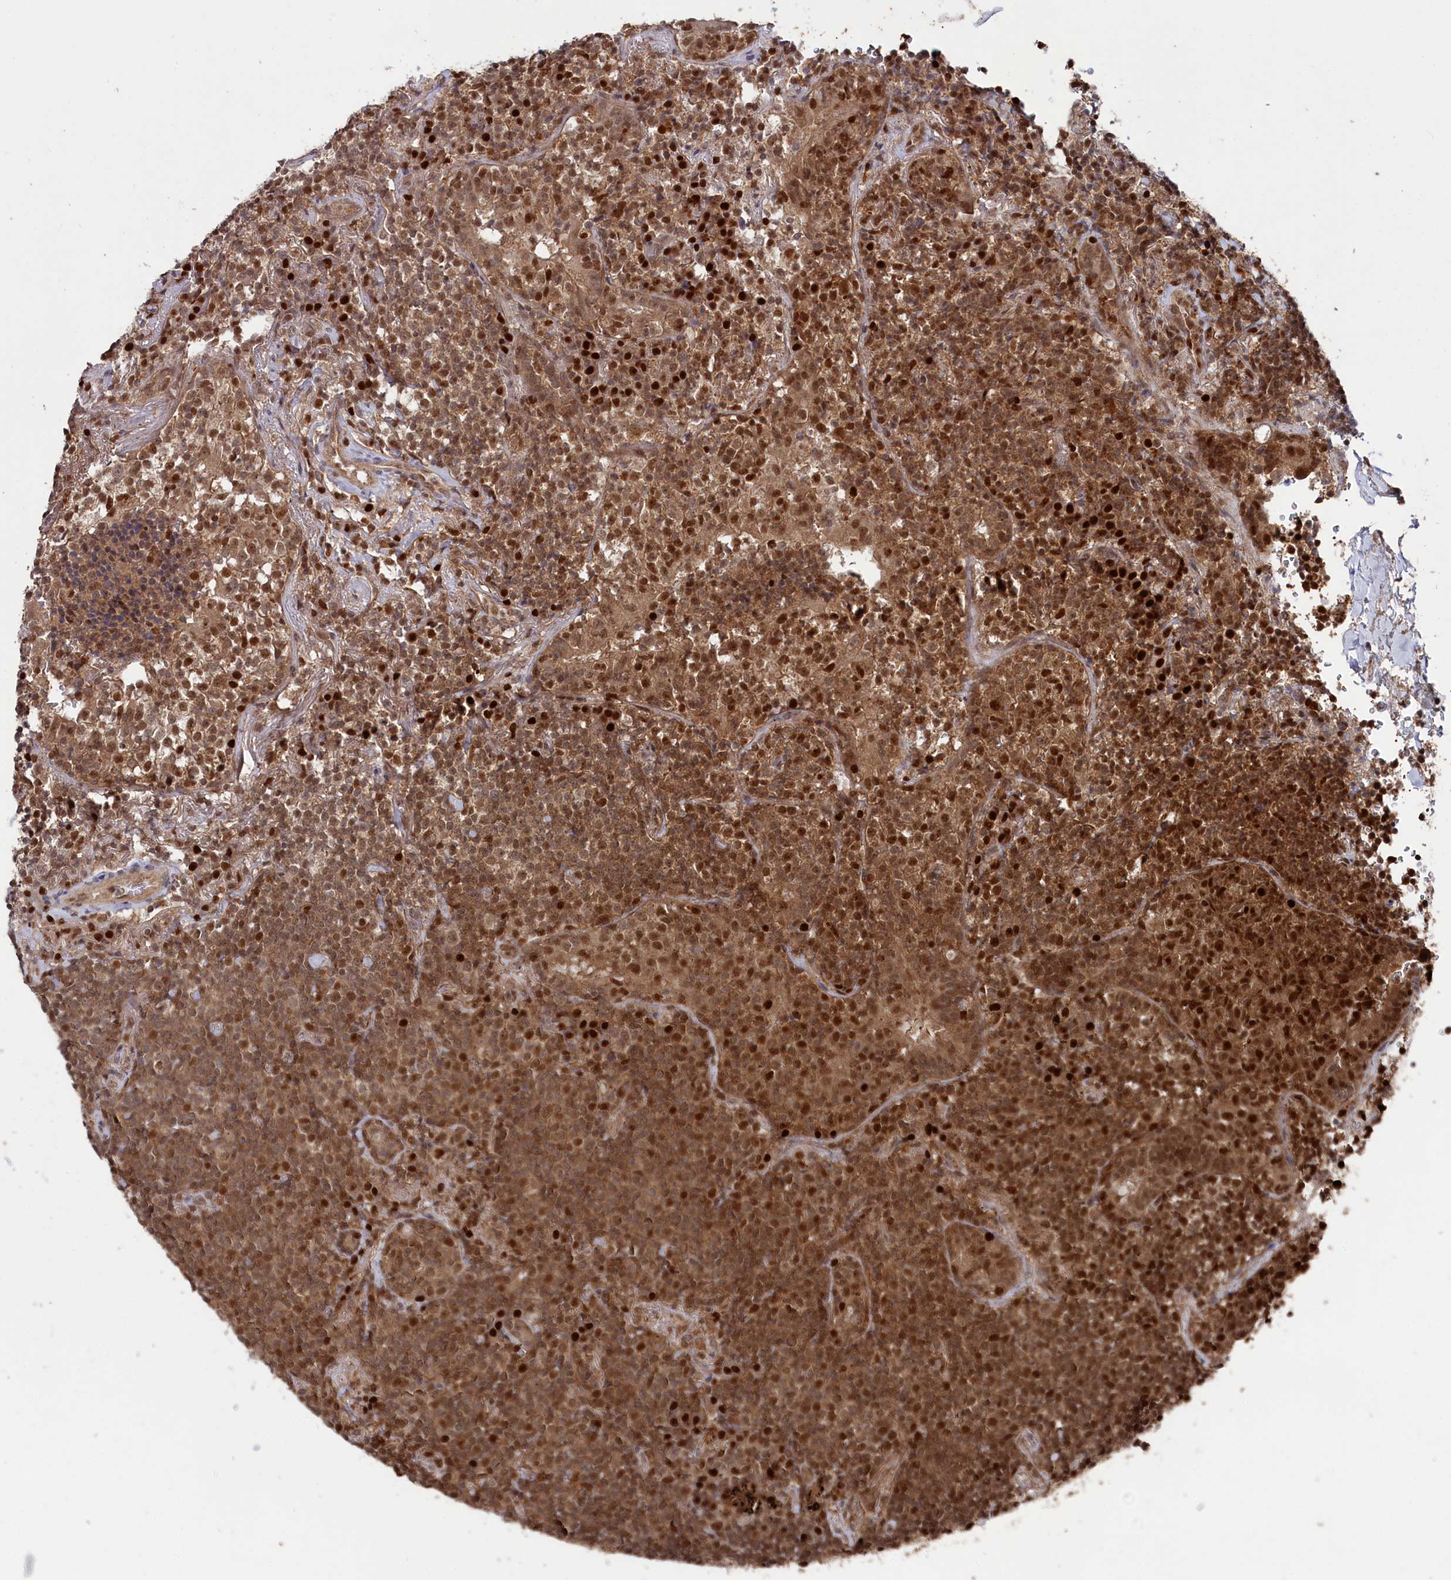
{"staining": {"intensity": "moderate", "quantity": ">75%", "location": "cytoplasmic/membranous,nuclear"}, "tissue": "lymphoma", "cell_type": "Tumor cells", "image_type": "cancer", "snomed": [{"axis": "morphology", "description": "Malignant lymphoma, non-Hodgkin's type, Low grade"}, {"axis": "topography", "description": "Lung"}], "caption": "This histopathology image reveals immunohistochemistry (IHC) staining of lymphoma, with medium moderate cytoplasmic/membranous and nuclear positivity in about >75% of tumor cells.", "gene": "BORCS7", "patient": {"sex": "female", "age": 71}}